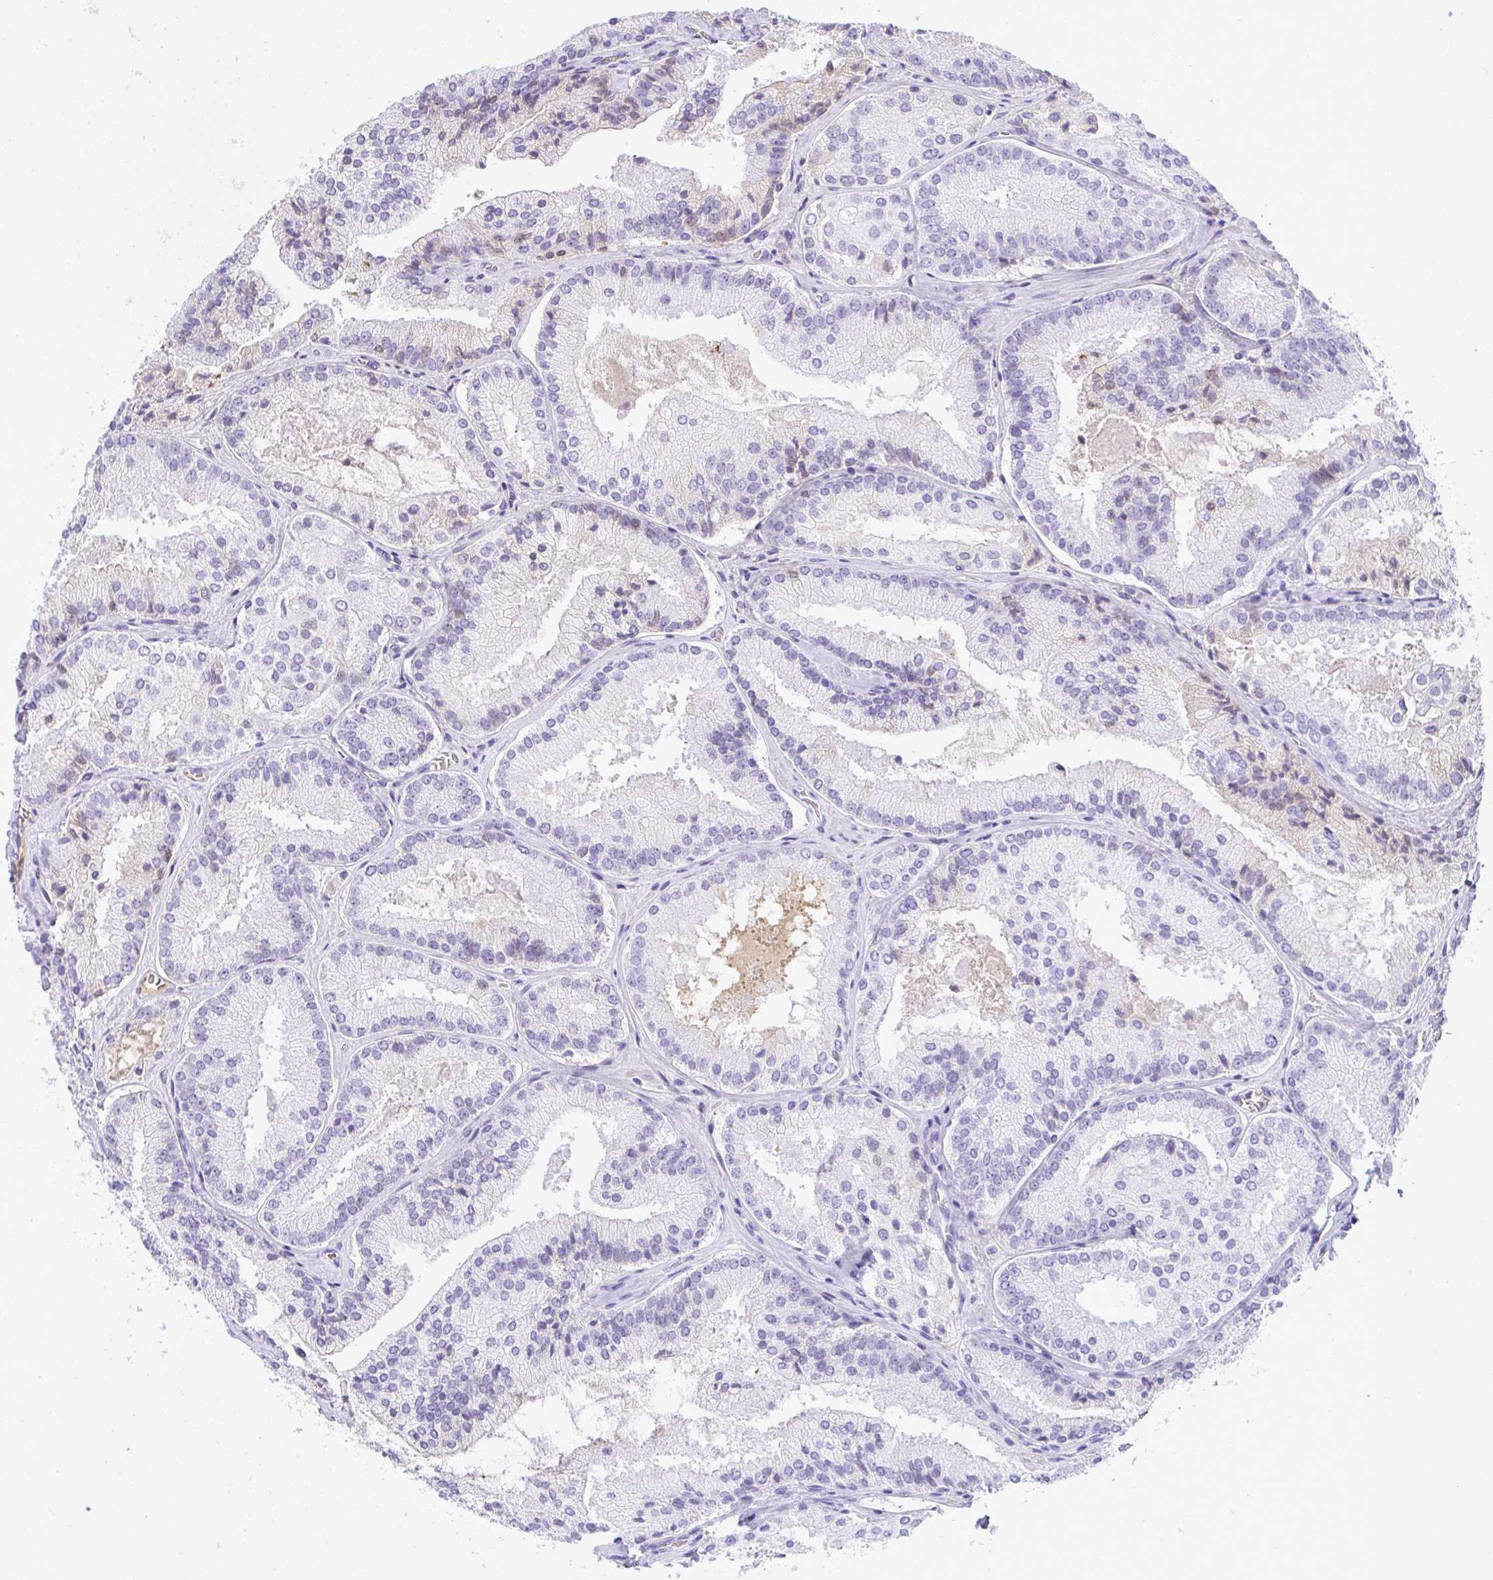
{"staining": {"intensity": "negative", "quantity": "none", "location": "none"}, "tissue": "prostate cancer", "cell_type": "Tumor cells", "image_type": "cancer", "snomed": [{"axis": "morphology", "description": "Adenocarcinoma, High grade"}, {"axis": "topography", "description": "Prostate"}], "caption": "Immunohistochemistry micrograph of neoplastic tissue: human prostate high-grade adenocarcinoma stained with DAB (3,3'-diaminobenzidine) reveals no significant protein expression in tumor cells. (DAB (3,3'-diaminobenzidine) immunohistochemistry (IHC) visualized using brightfield microscopy, high magnification).", "gene": "ZSWIM3", "patient": {"sex": "male", "age": 73}}